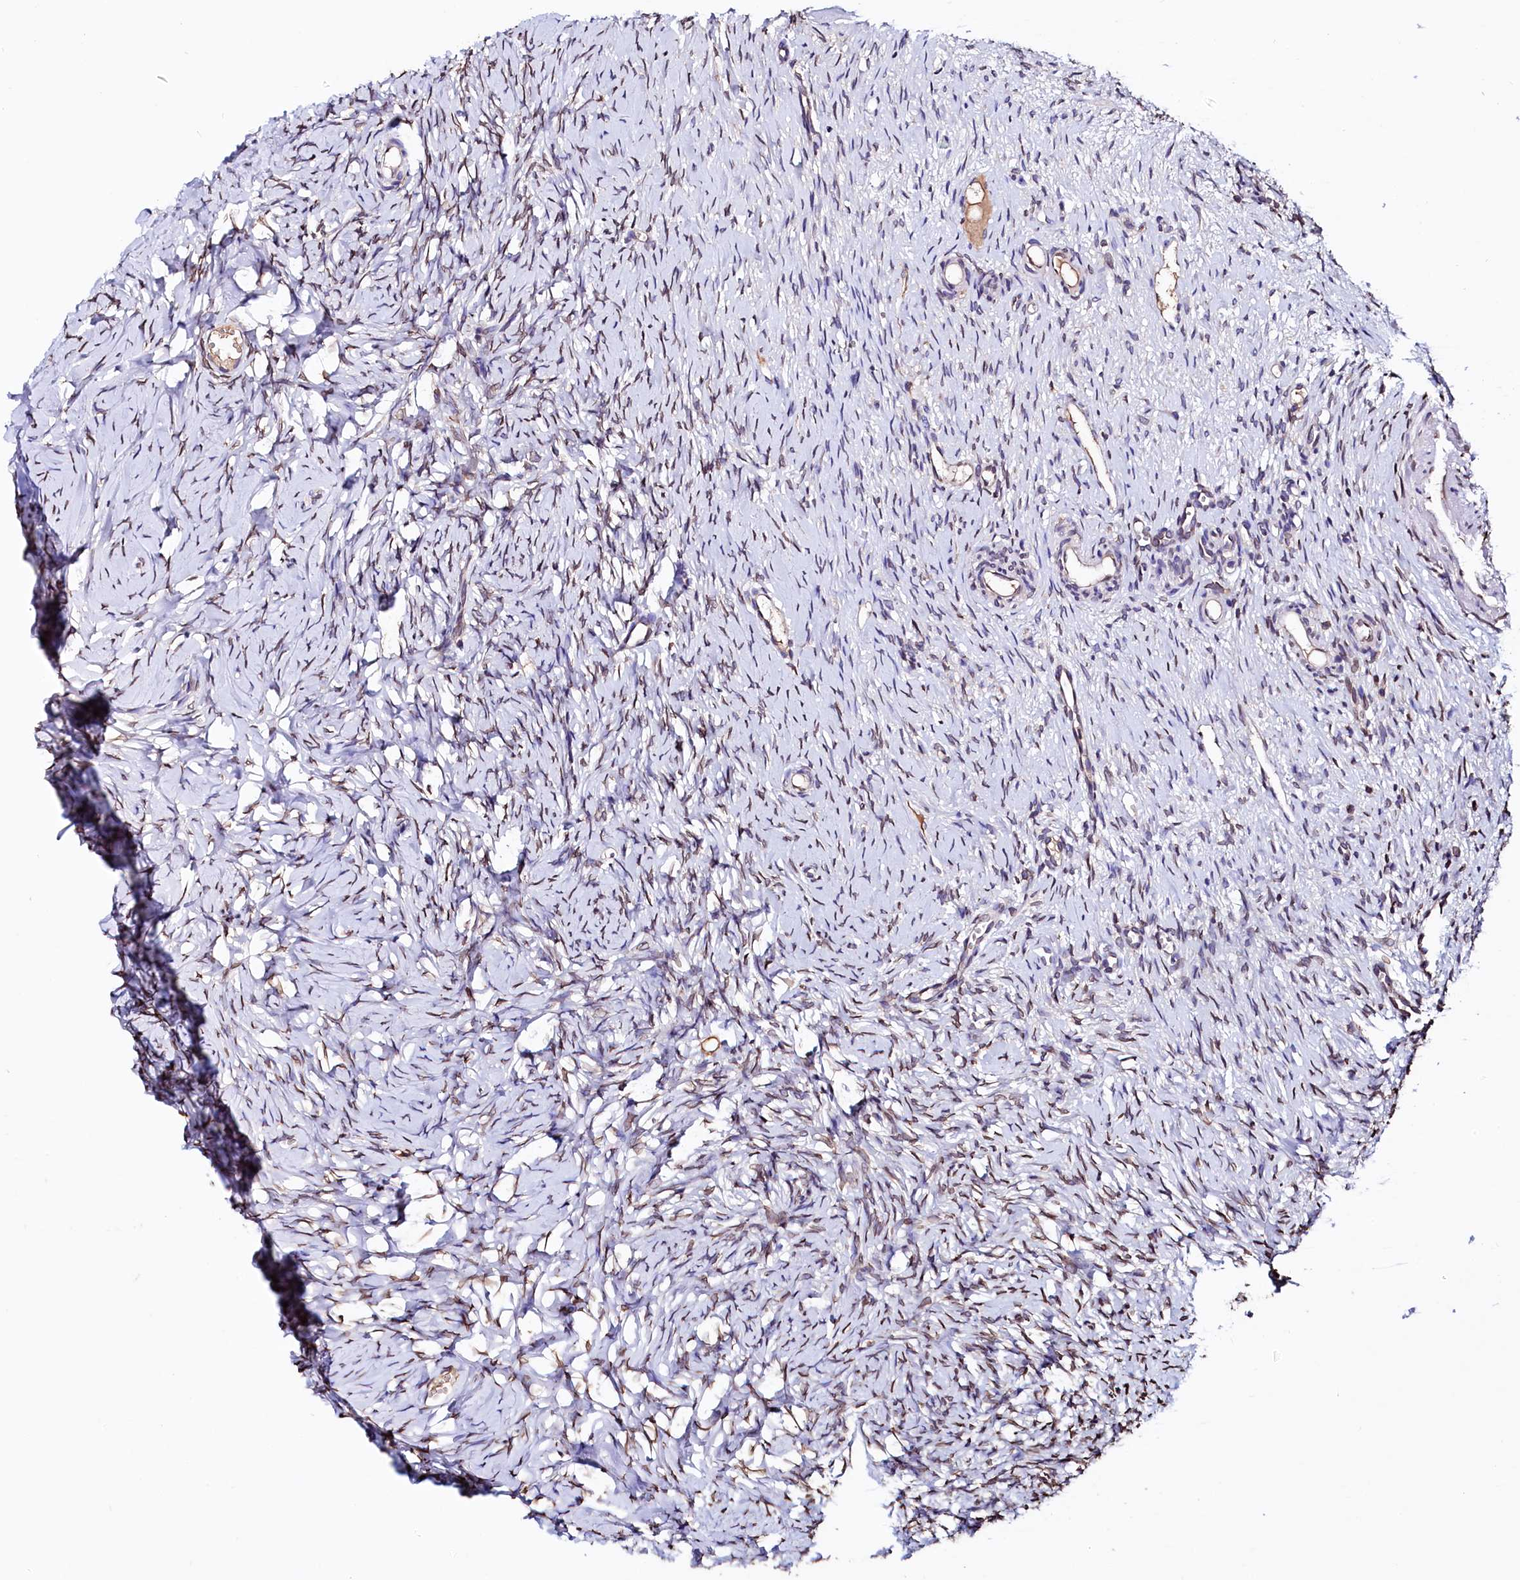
{"staining": {"intensity": "weak", "quantity": "25%-75%", "location": "cytoplasmic/membranous"}, "tissue": "ovary", "cell_type": "Ovarian stroma cells", "image_type": "normal", "snomed": [{"axis": "morphology", "description": "Normal tissue, NOS"}, {"axis": "topography", "description": "Ovary"}], "caption": "A low amount of weak cytoplasmic/membranous positivity is seen in approximately 25%-75% of ovarian stroma cells in unremarkable ovary. (IHC, brightfield microscopy, high magnification).", "gene": "HAND1", "patient": {"sex": "female", "age": 51}}